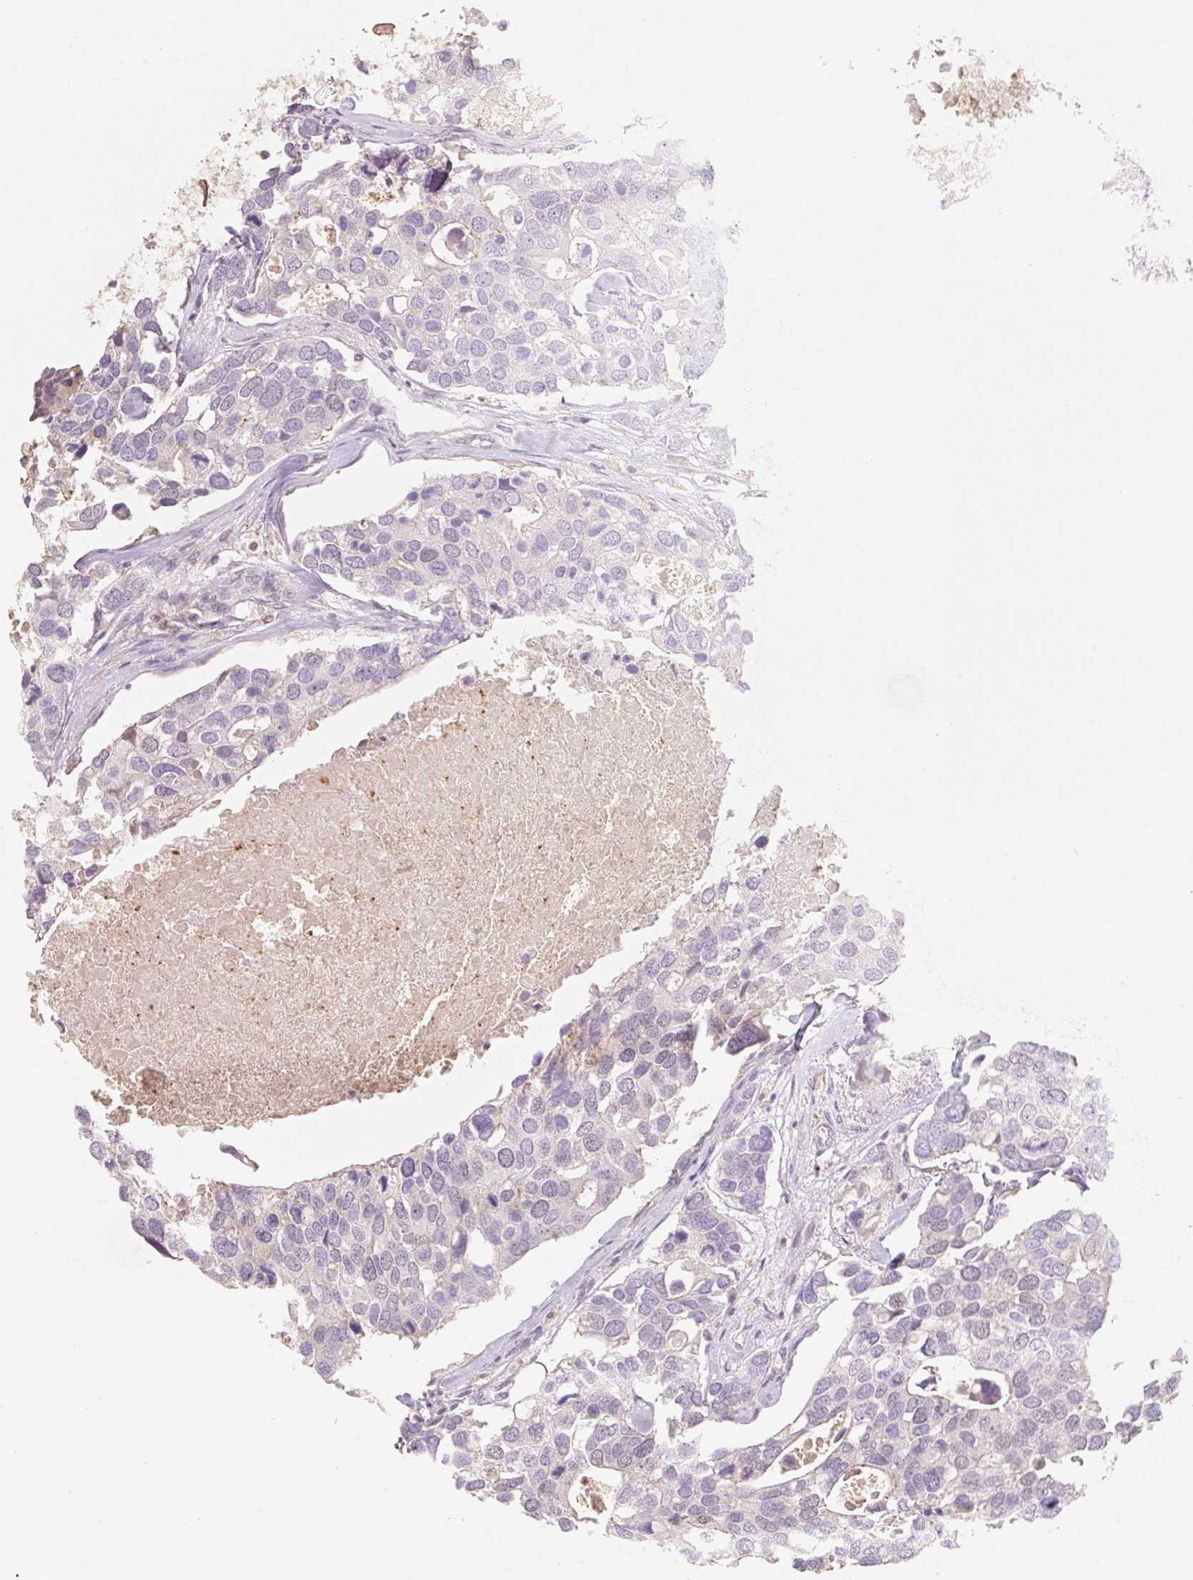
{"staining": {"intensity": "negative", "quantity": "none", "location": "none"}, "tissue": "breast cancer", "cell_type": "Tumor cells", "image_type": "cancer", "snomed": [{"axis": "morphology", "description": "Duct carcinoma"}, {"axis": "topography", "description": "Breast"}], "caption": "DAB (3,3'-diaminobenzidine) immunohistochemical staining of human breast infiltrating ductal carcinoma reveals no significant expression in tumor cells.", "gene": "MIA2", "patient": {"sex": "female", "age": 83}}